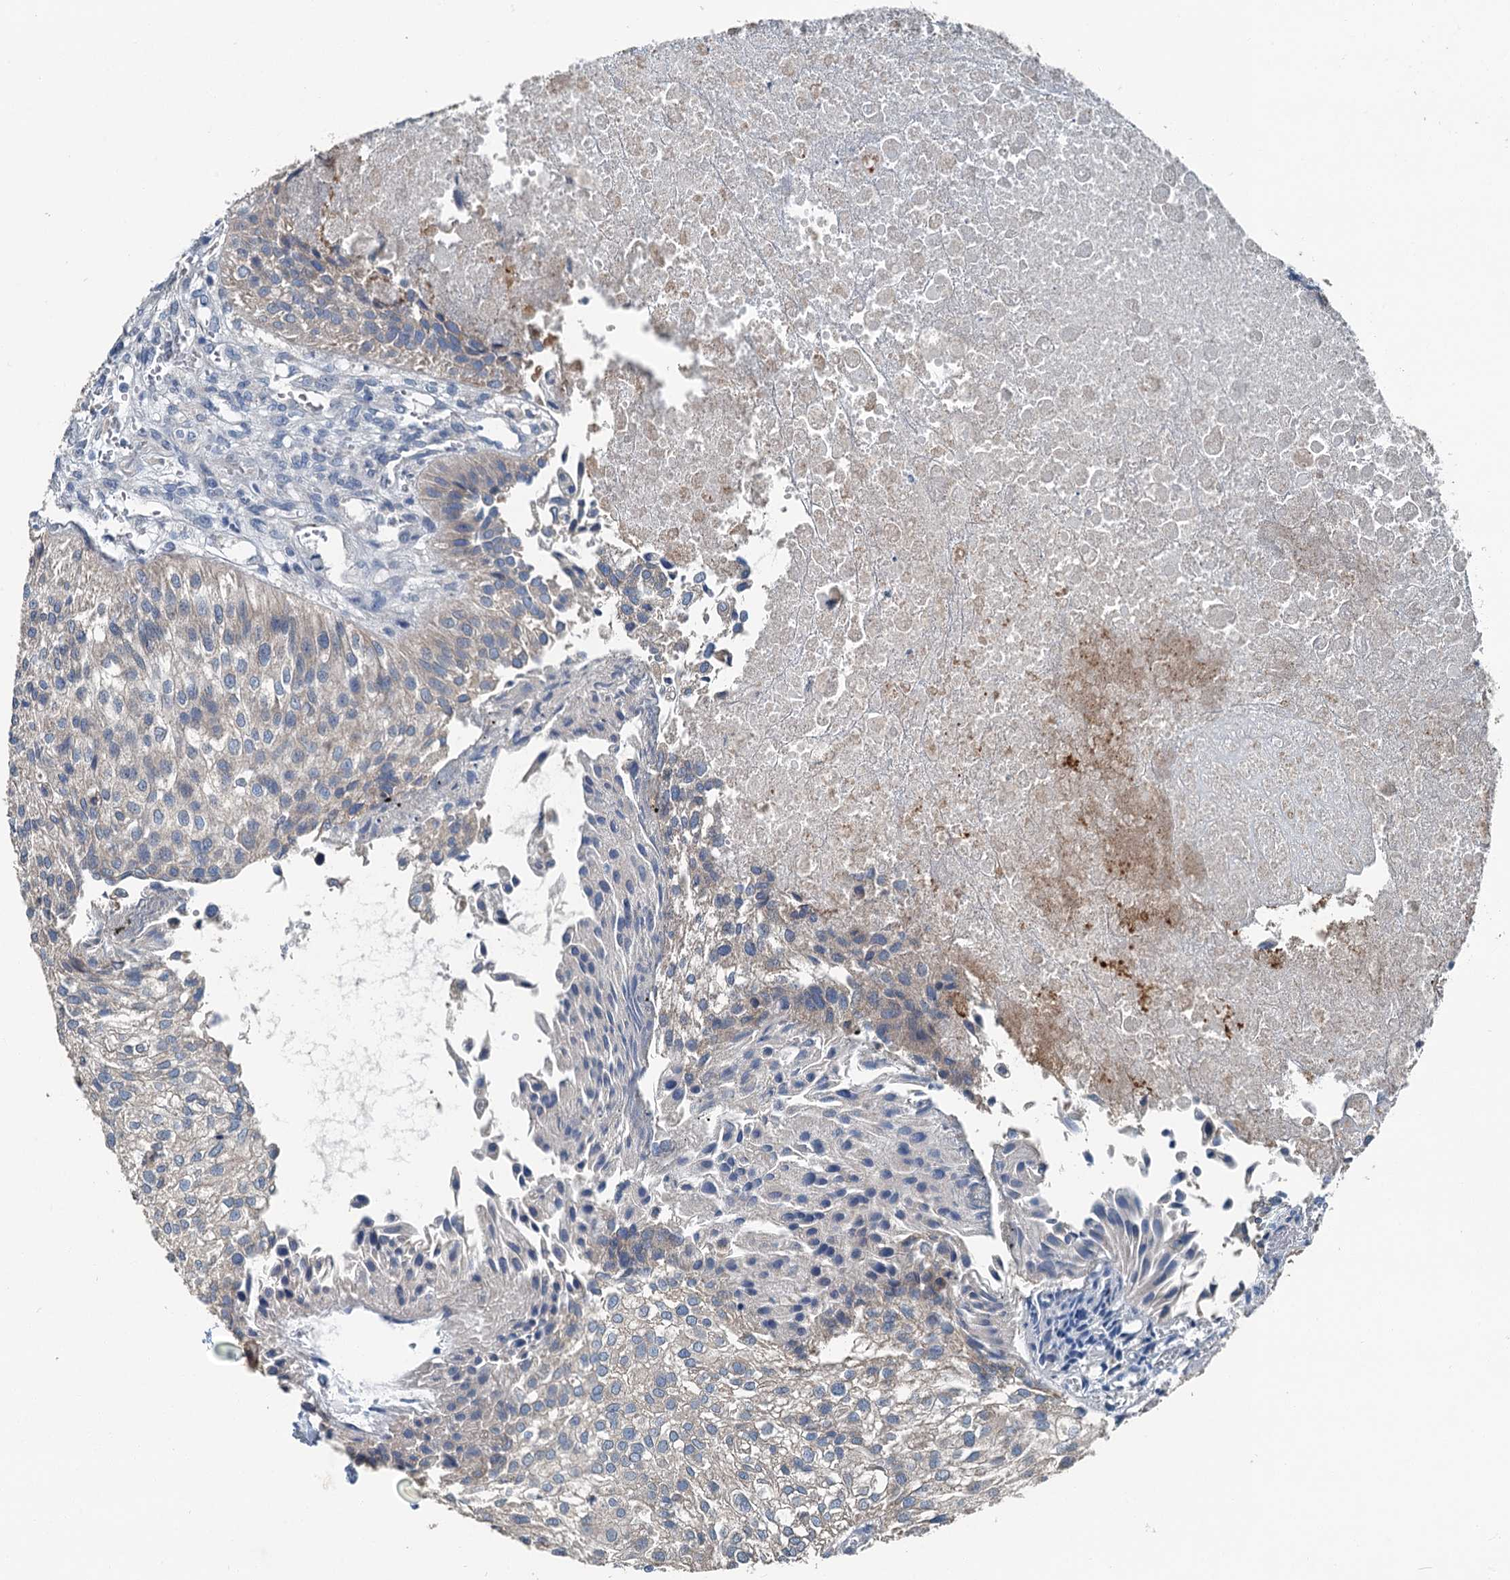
{"staining": {"intensity": "negative", "quantity": "none", "location": "none"}, "tissue": "urothelial cancer", "cell_type": "Tumor cells", "image_type": "cancer", "snomed": [{"axis": "morphology", "description": "Urothelial carcinoma, Low grade"}, {"axis": "topography", "description": "Urinary bladder"}], "caption": "A histopathology image of human urothelial cancer is negative for staining in tumor cells.", "gene": "C6orf120", "patient": {"sex": "female", "age": 89}}